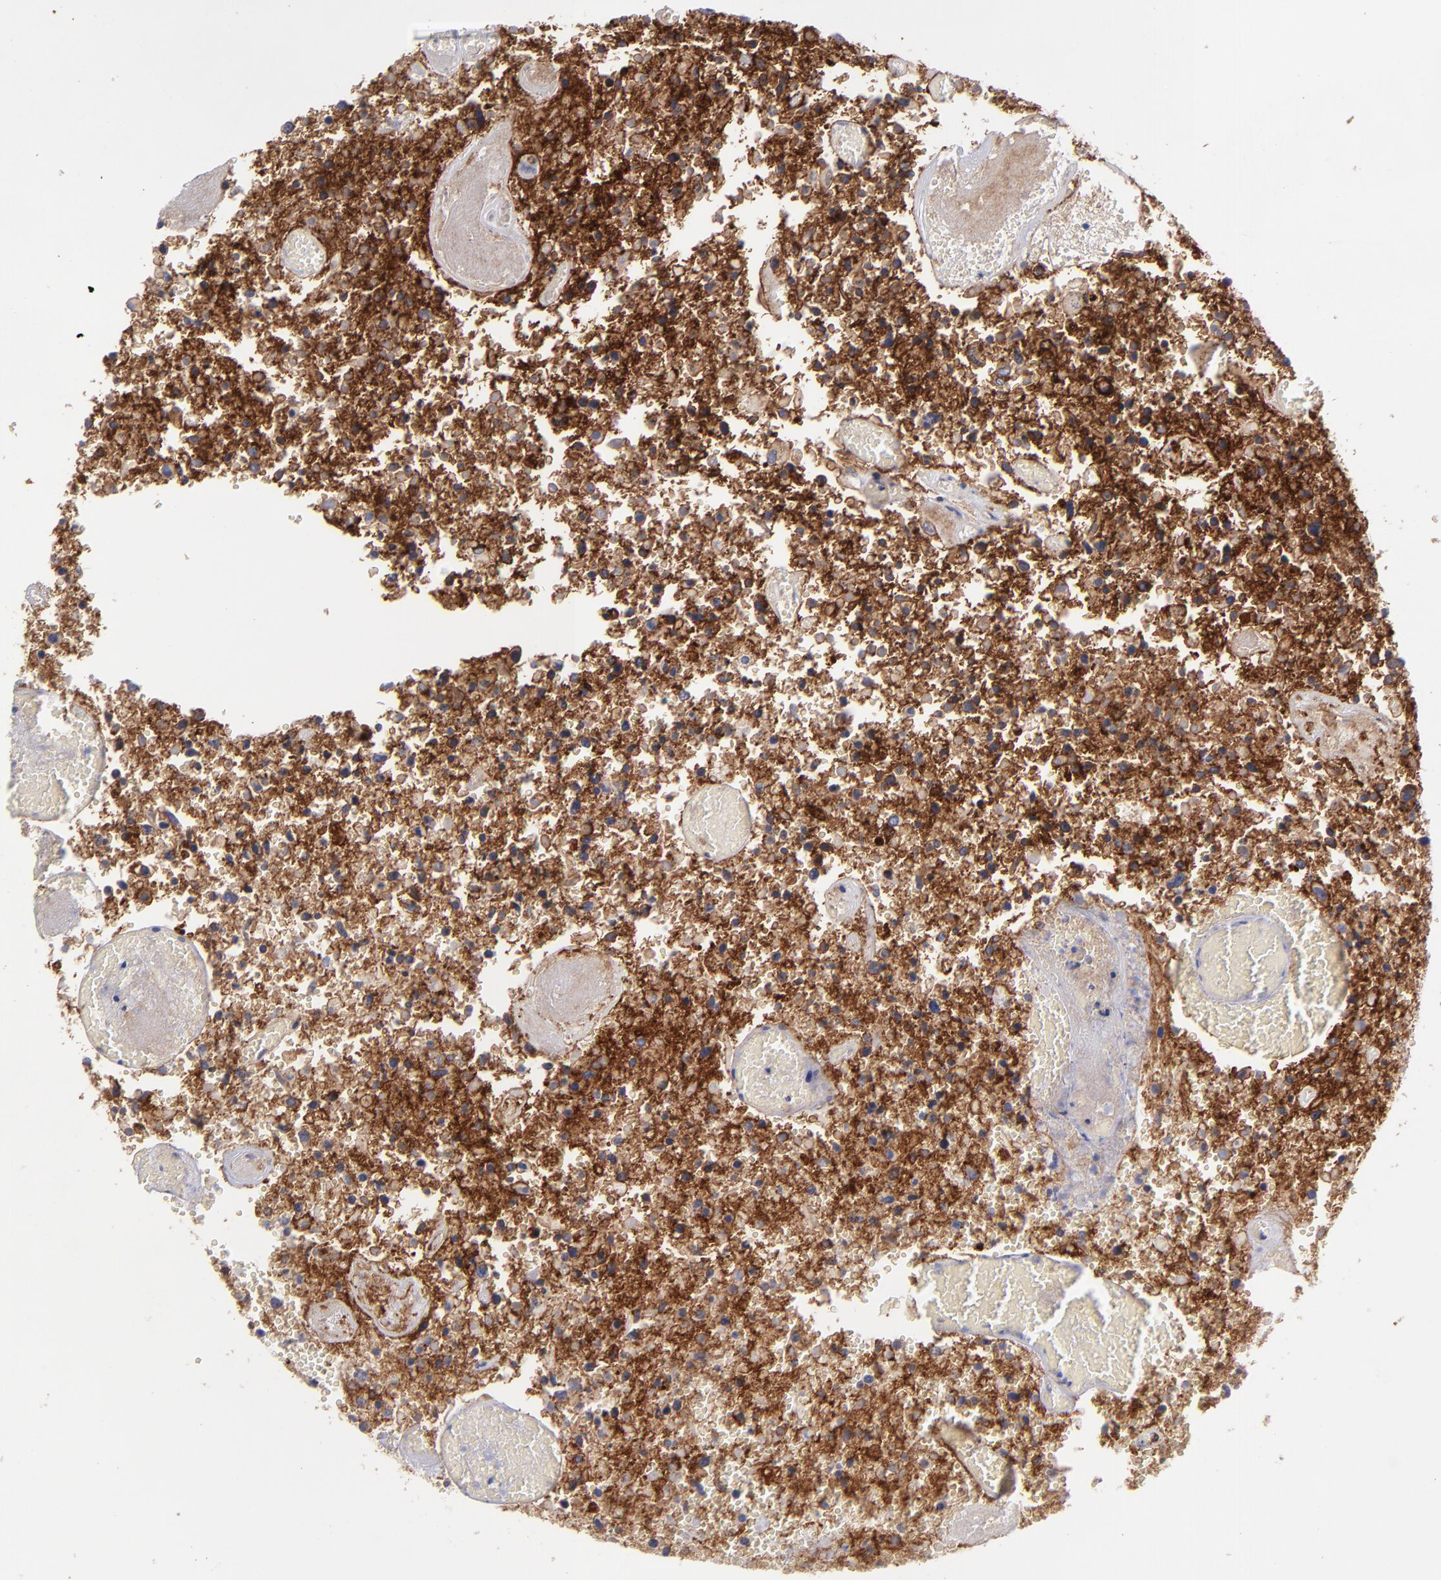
{"staining": {"intensity": "strong", "quantity": ">75%", "location": "cytoplasmic/membranous"}, "tissue": "glioma", "cell_type": "Tumor cells", "image_type": "cancer", "snomed": [{"axis": "morphology", "description": "Glioma, malignant, High grade"}, {"axis": "topography", "description": "Brain"}], "caption": "Brown immunohistochemical staining in malignant glioma (high-grade) reveals strong cytoplasmic/membranous staining in approximately >75% of tumor cells.", "gene": "BSG", "patient": {"sex": "male", "age": 72}}